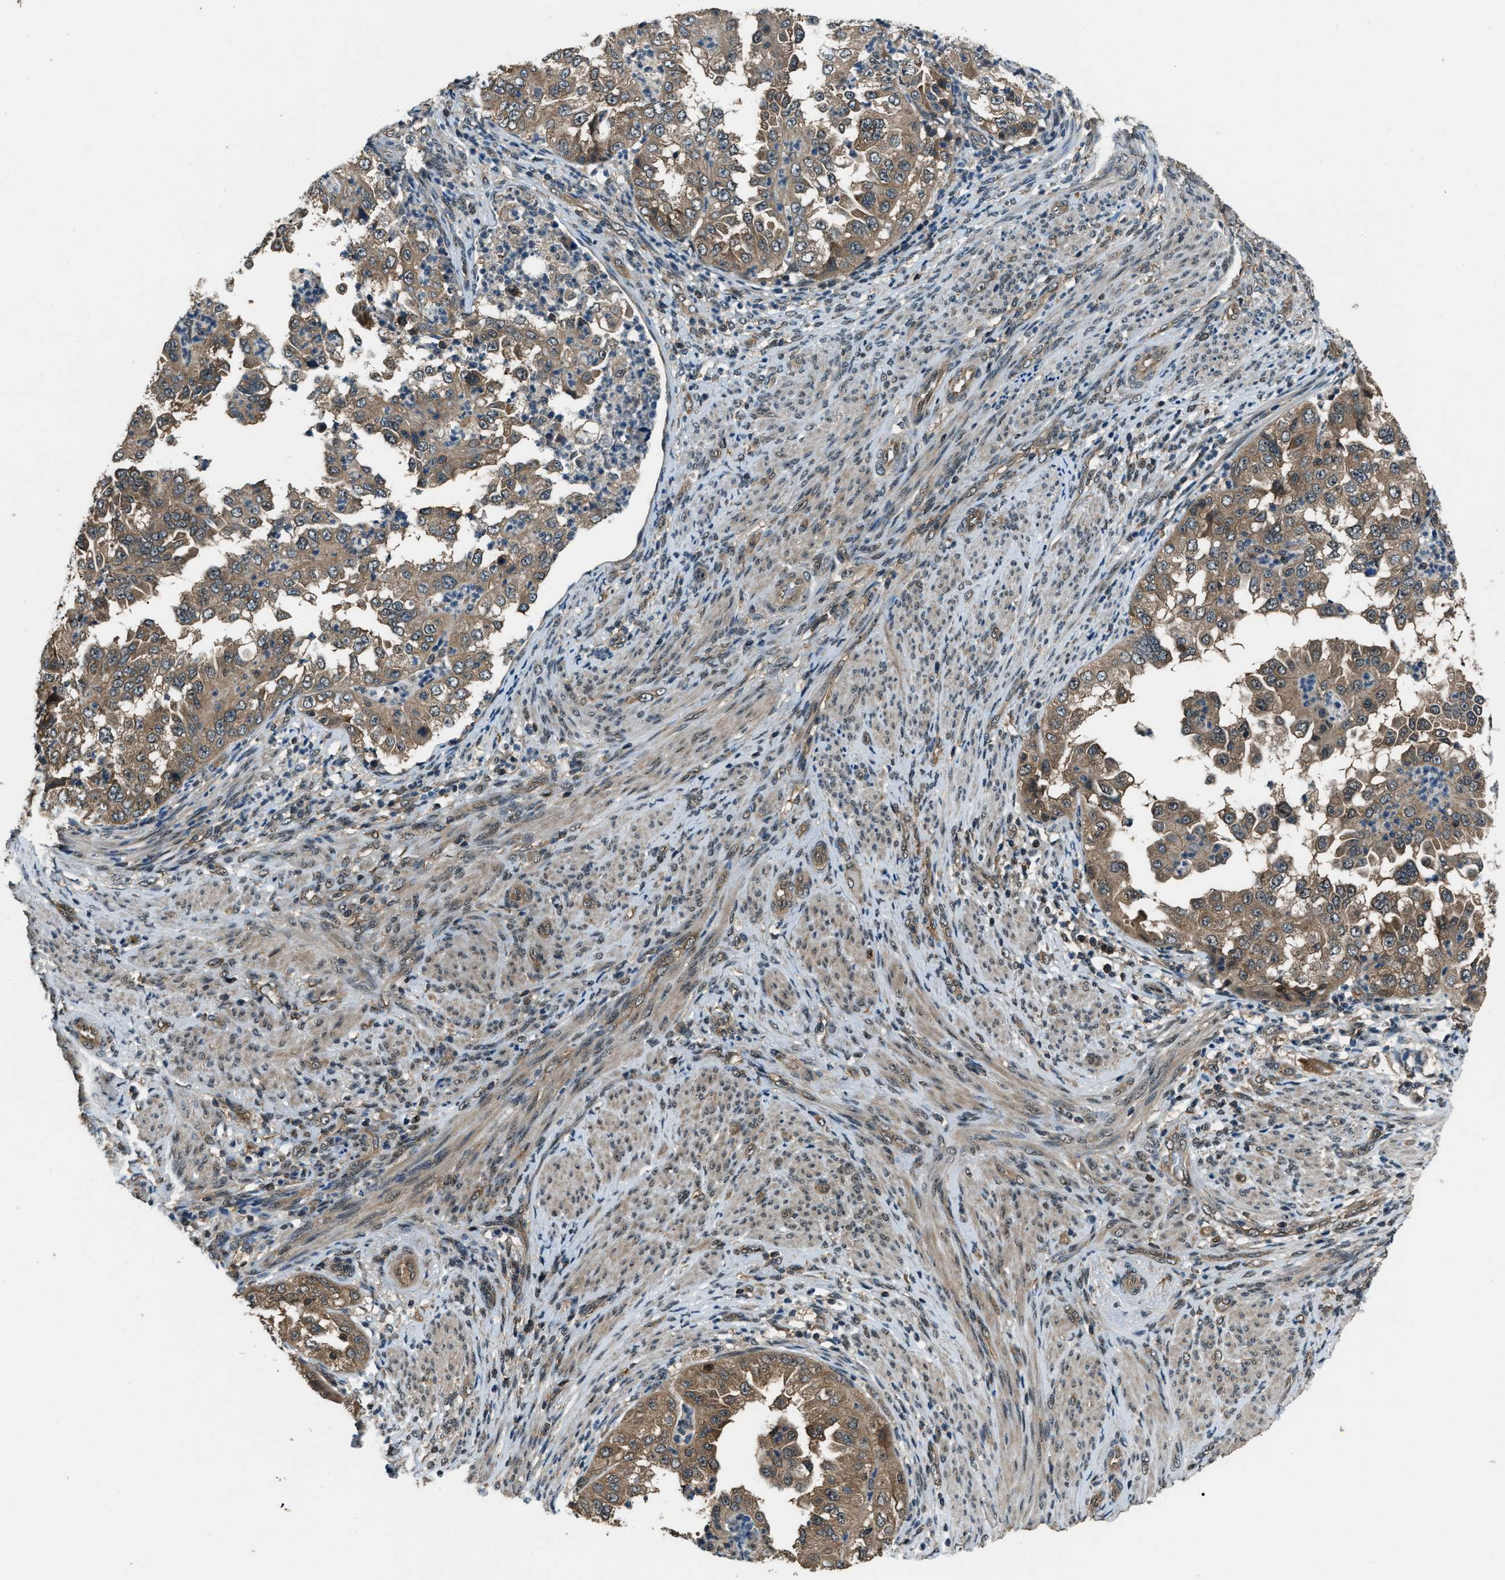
{"staining": {"intensity": "moderate", "quantity": ">75%", "location": "cytoplasmic/membranous"}, "tissue": "endometrial cancer", "cell_type": "Tumor cells", "image_type": "cancer", "snomed": [{"axis": "morphology", "description": "Adenocarcinoma, NOS"}, {"axis": "topography", "description": "Endometrium"}], "caption": "Protein positivity by IHC reveals moderate cytoplasmic/membranous positivity in about >75% of tumor cells in endometrial cancer. (Stains: DAB (3,3'-diaminobenzidine) in brown, nuclei in blue, Microscopy: brightfield microscopy at high magnification).", "gene": "NUDCD3", "patient": {"sex": "female", "age": 85}}